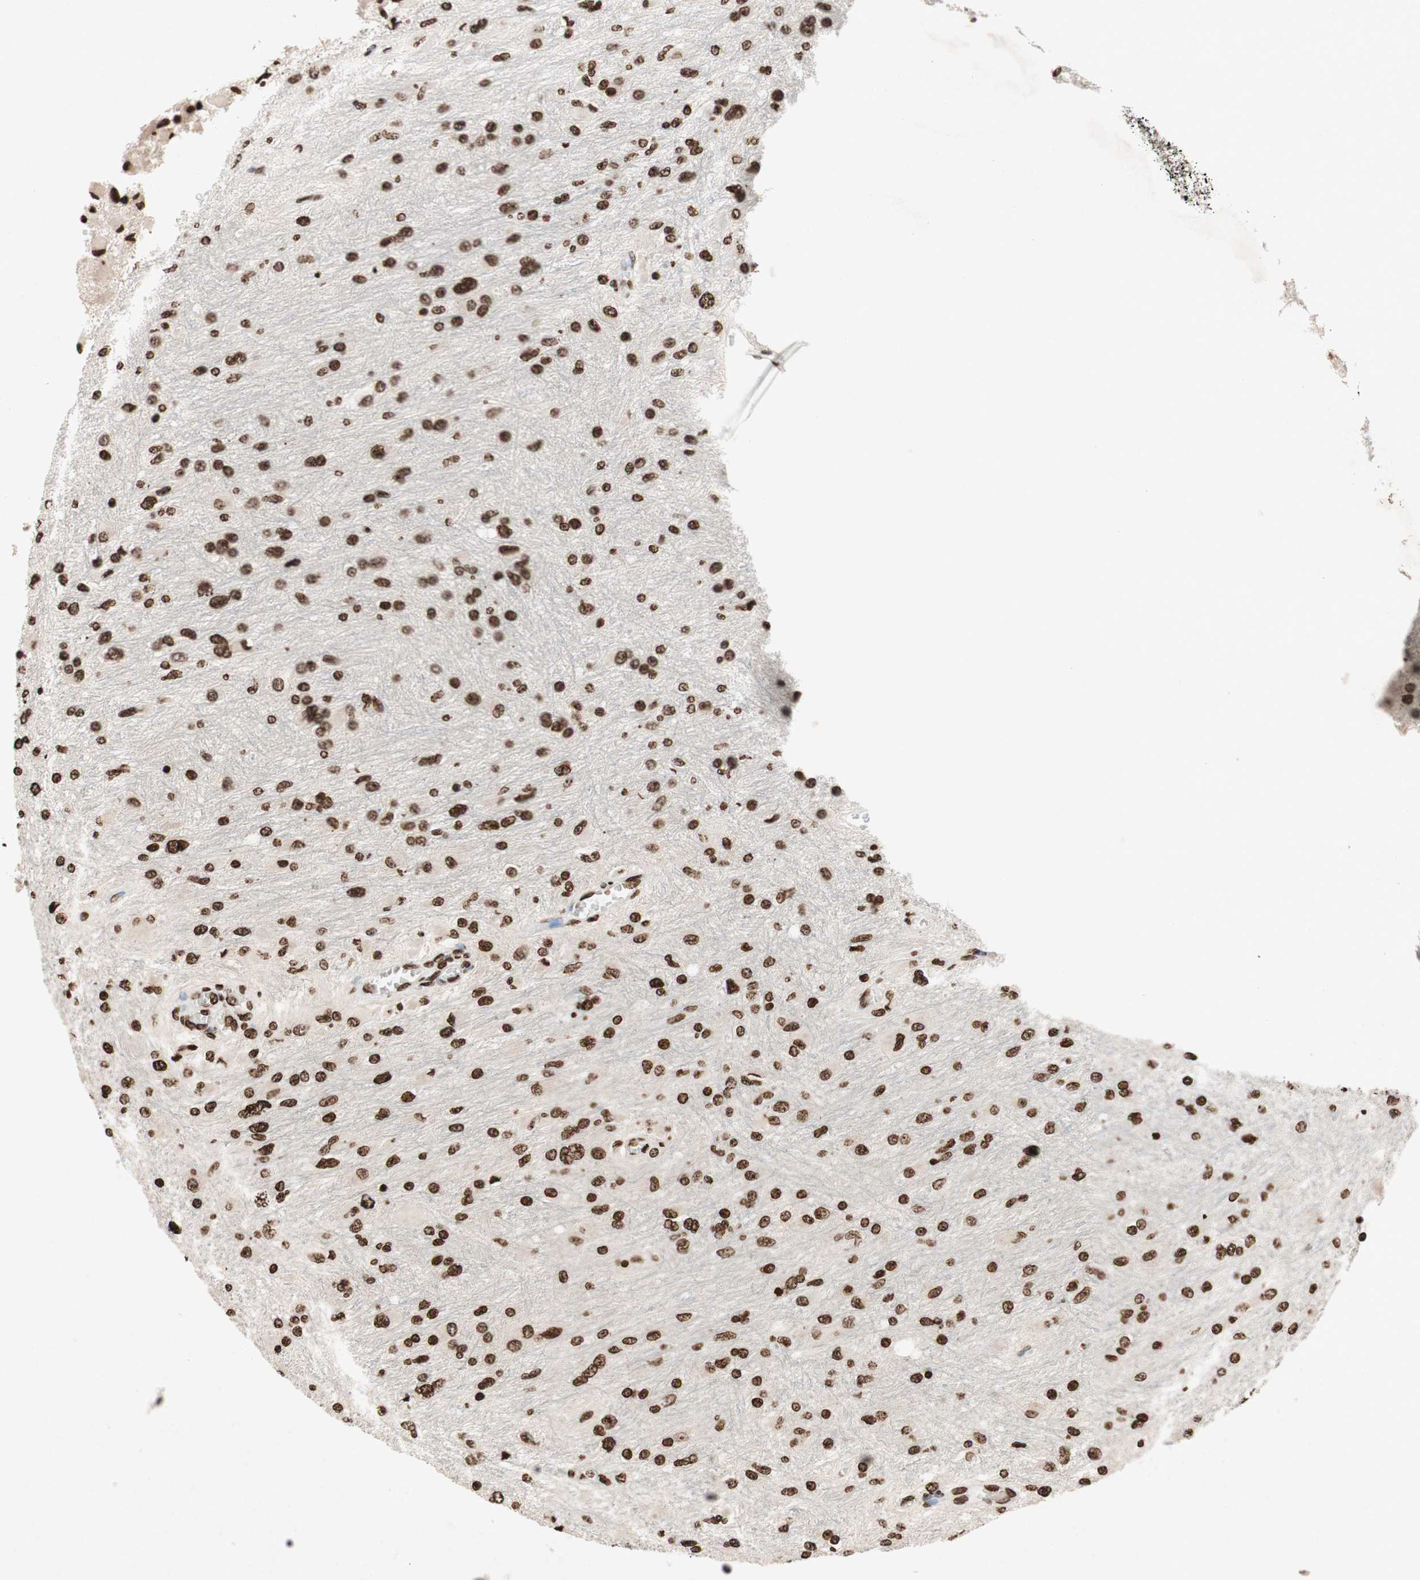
{"staining": {"intensity": "moderate", "quantity": ">75%", "location": "nuclear"}, "tissue": "glioma", "cell_type": "Tumor cells", "image_type": "cancer", "snomed": [{"axis": "morphology", "description": "Glioma, malignant, High grade"}, {"axis": "topography", "description": "Cerebral cortex"}], "caption": "This photomicrograph displays glioma stained with immunohistochemistry to label a protein in brown. The nuclear of tumor cells show moderate positivity for the protein. Nuclei are counter-stained blue.", "gene": "NCOA3", "patient": {"sex": "female", "age": 36}}